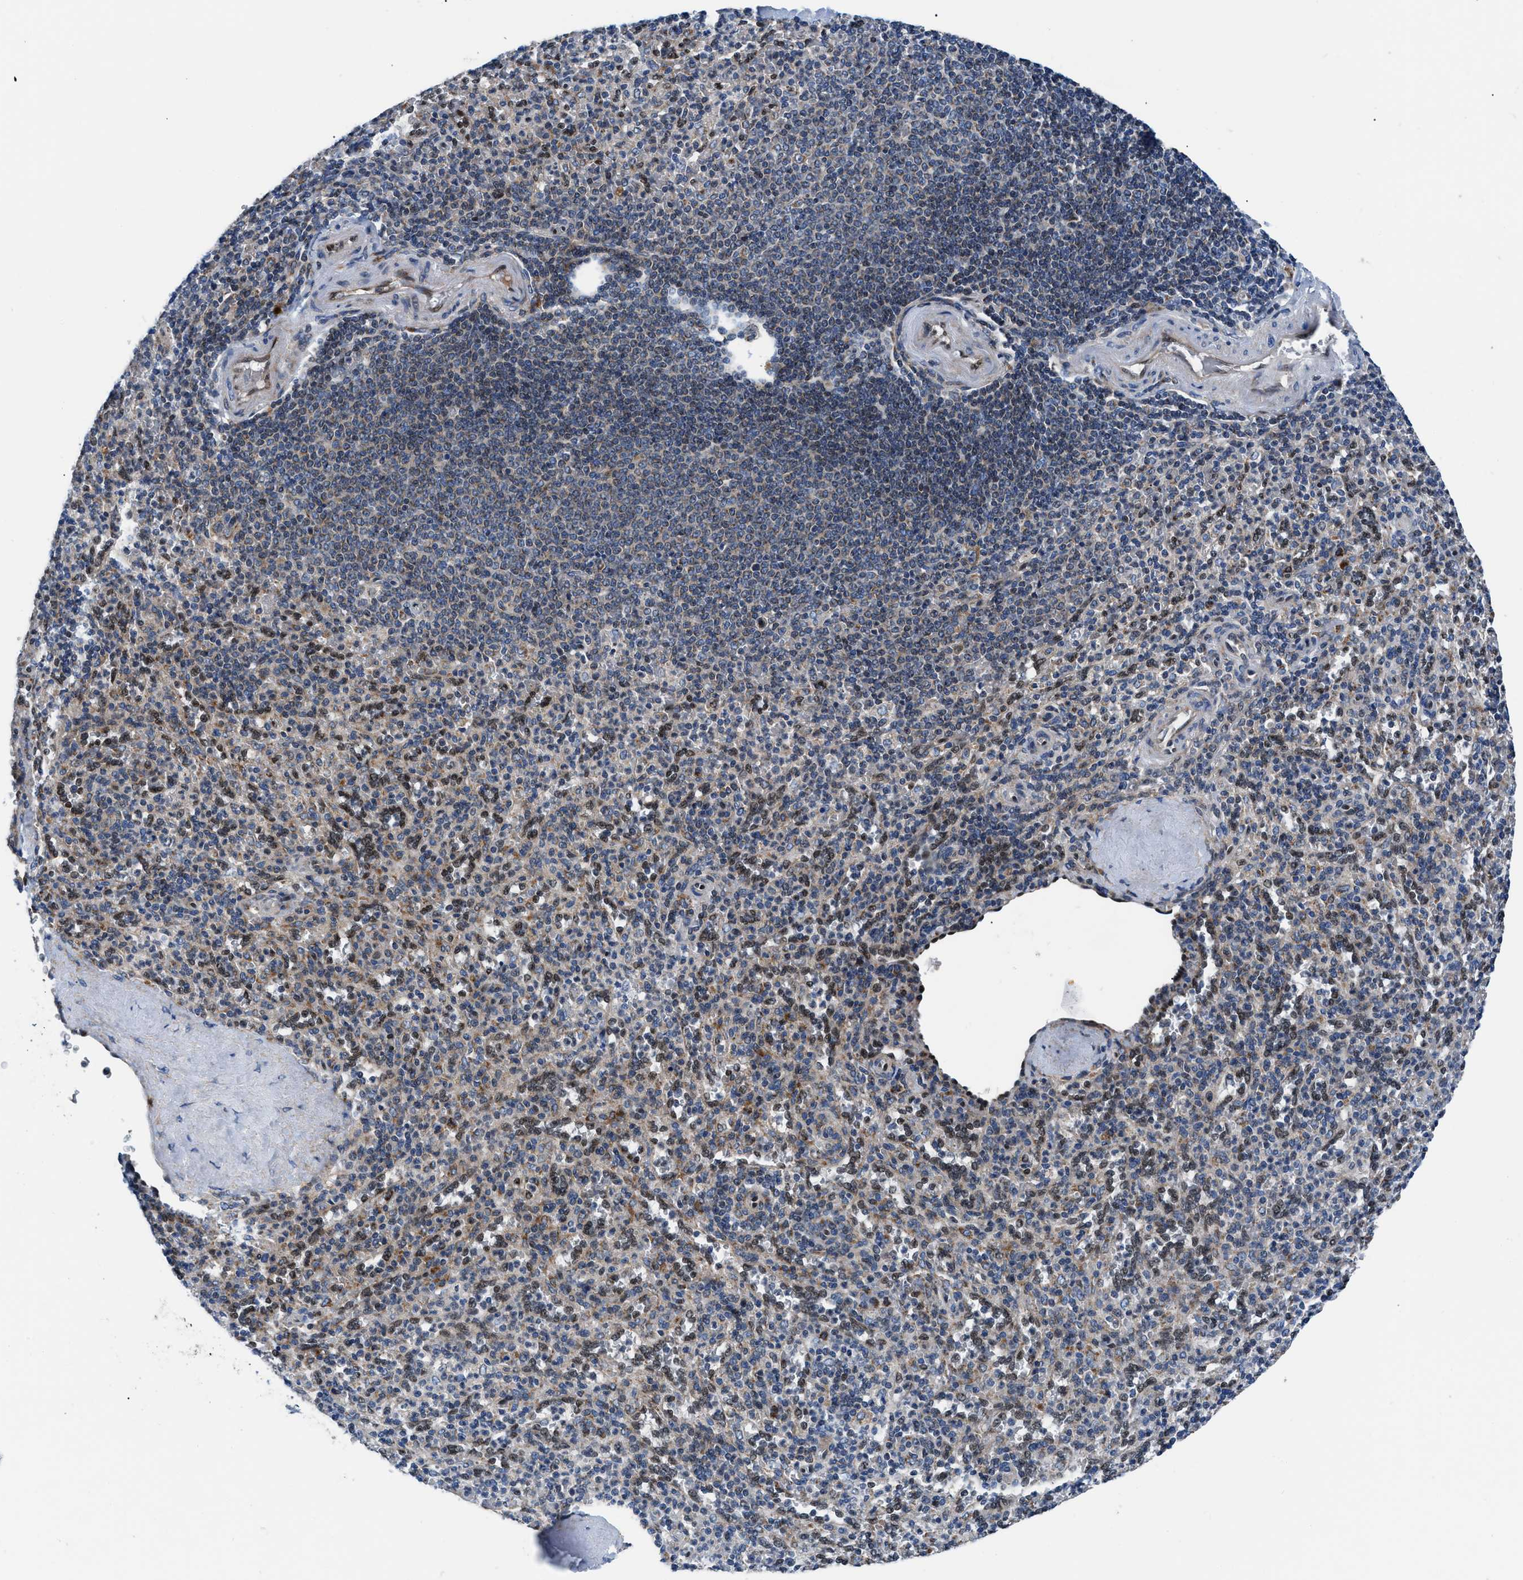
{"staining": {"intensity": "weak", "quantity": "<25%", "location": "cytoplasmic/membranous"}, "tissue": "spleen", "cell_type": "Cells in red pulp", "image_type": "normal", "snomed": [{"axis": "morphology", "description": "Normal tissue, NOS"}, {"axis": "topography", "description": "Spleen"}], "caption": "Immunohistochemistry image of normal spleen: spleen stained with DAB displays no significant protein positivity in cells in red pulp. (Stains: DAB IHC with hematoxylin counter stain, Microscopy: brightfield microscopy at high magnification).", "gene": "LMO2", "patient": {"sex": "male", "age": 36}}